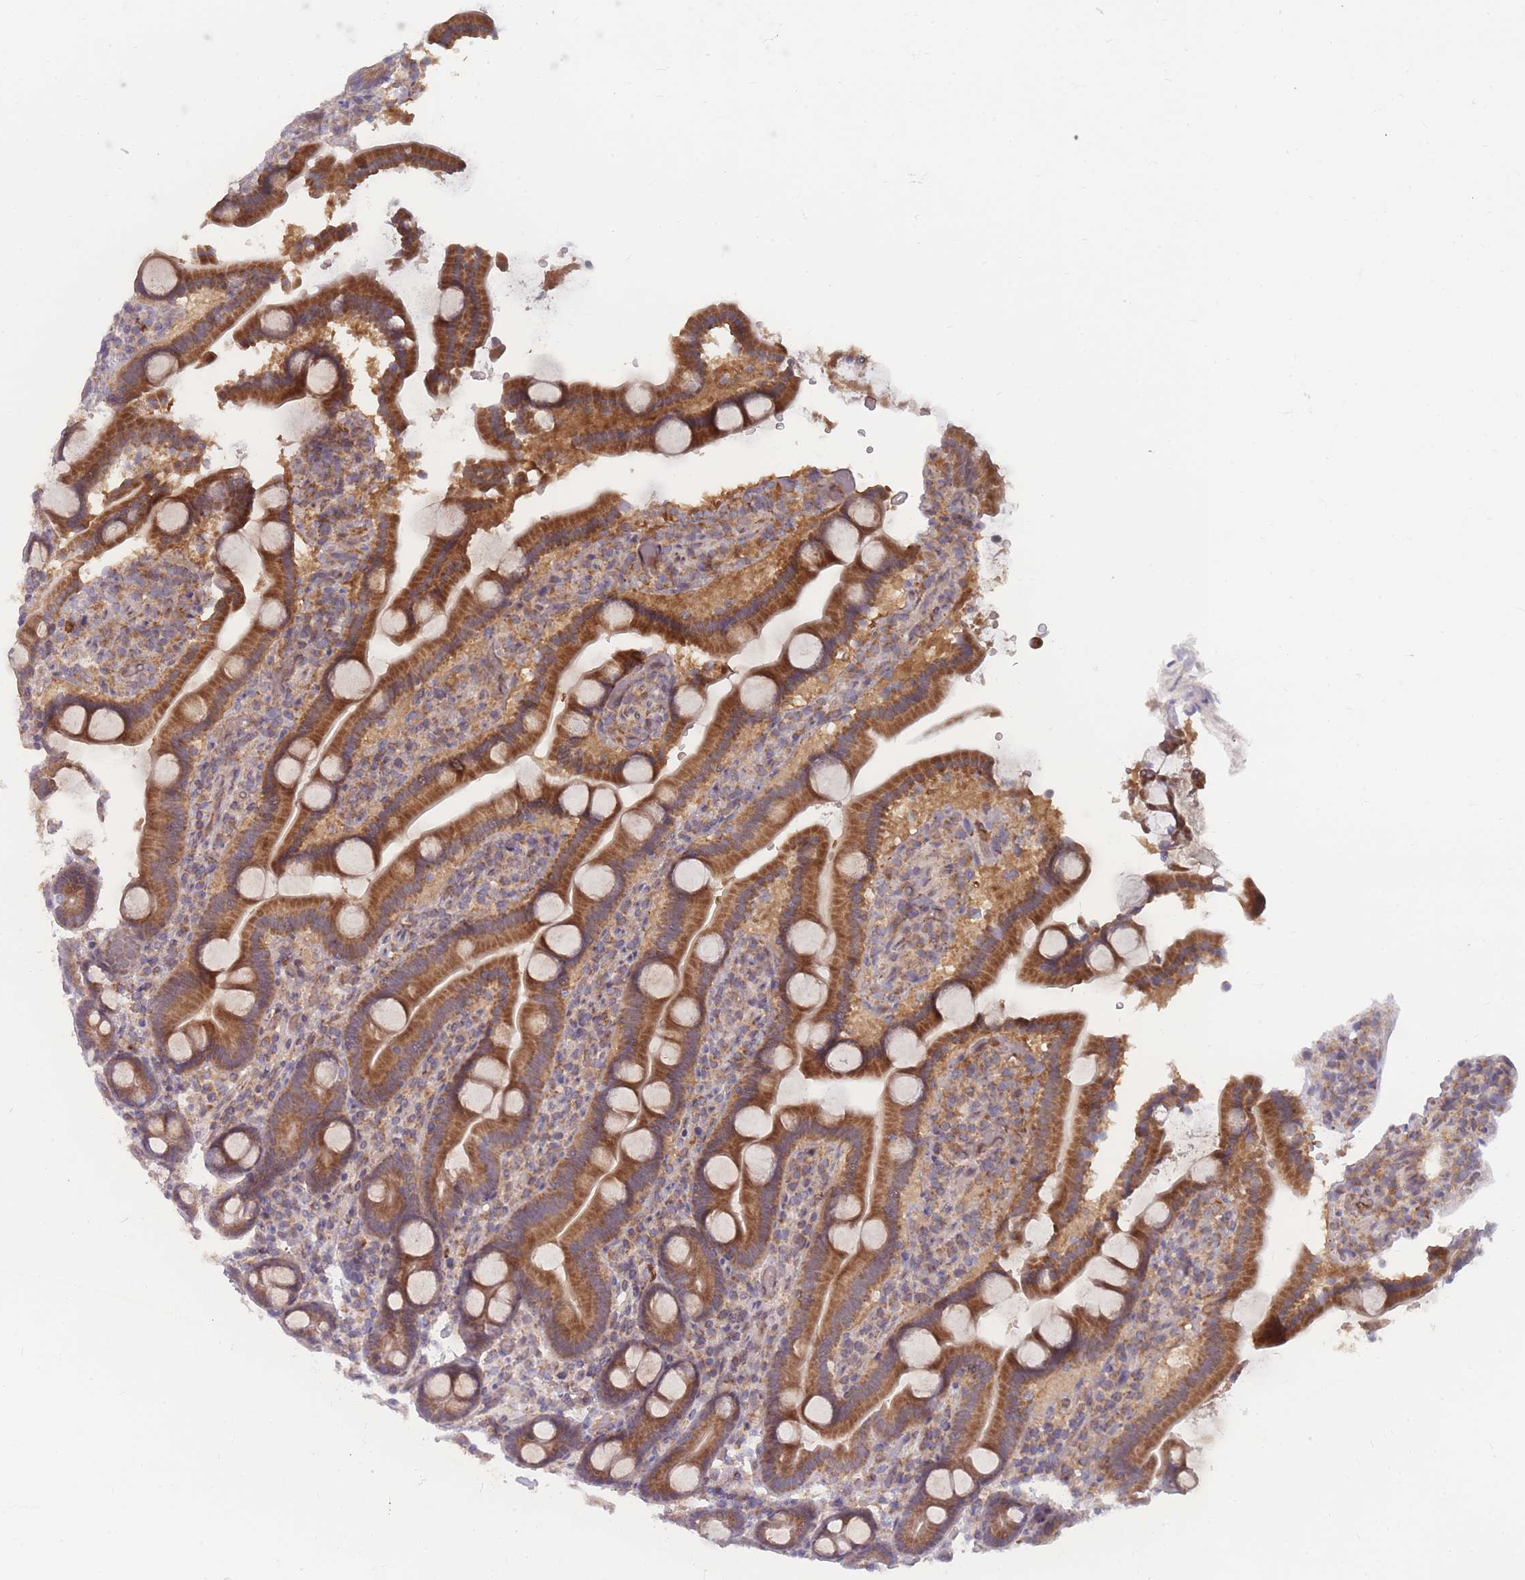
{"staining": {"intensity": "strong", "quantity": ">75%", "location": "cytoplasmic/membranous"}, "tissue": "duodenum", "cell_type": "Glandular cells", "image_type": "normal", "snomed": [{"axis": "morphology", "description": "Normal tissue, NOS"}, {"axis": "topography", "description": "Duodenum"}], "caption": "A brown stain highlights strong cytoplasmic/membranous positivity of a protein in glandular cells of normal human duodenum. Nuclei are stained in blue.", "gene": "SLC35B4", "patient": {"sex": "male", "age": 55}}